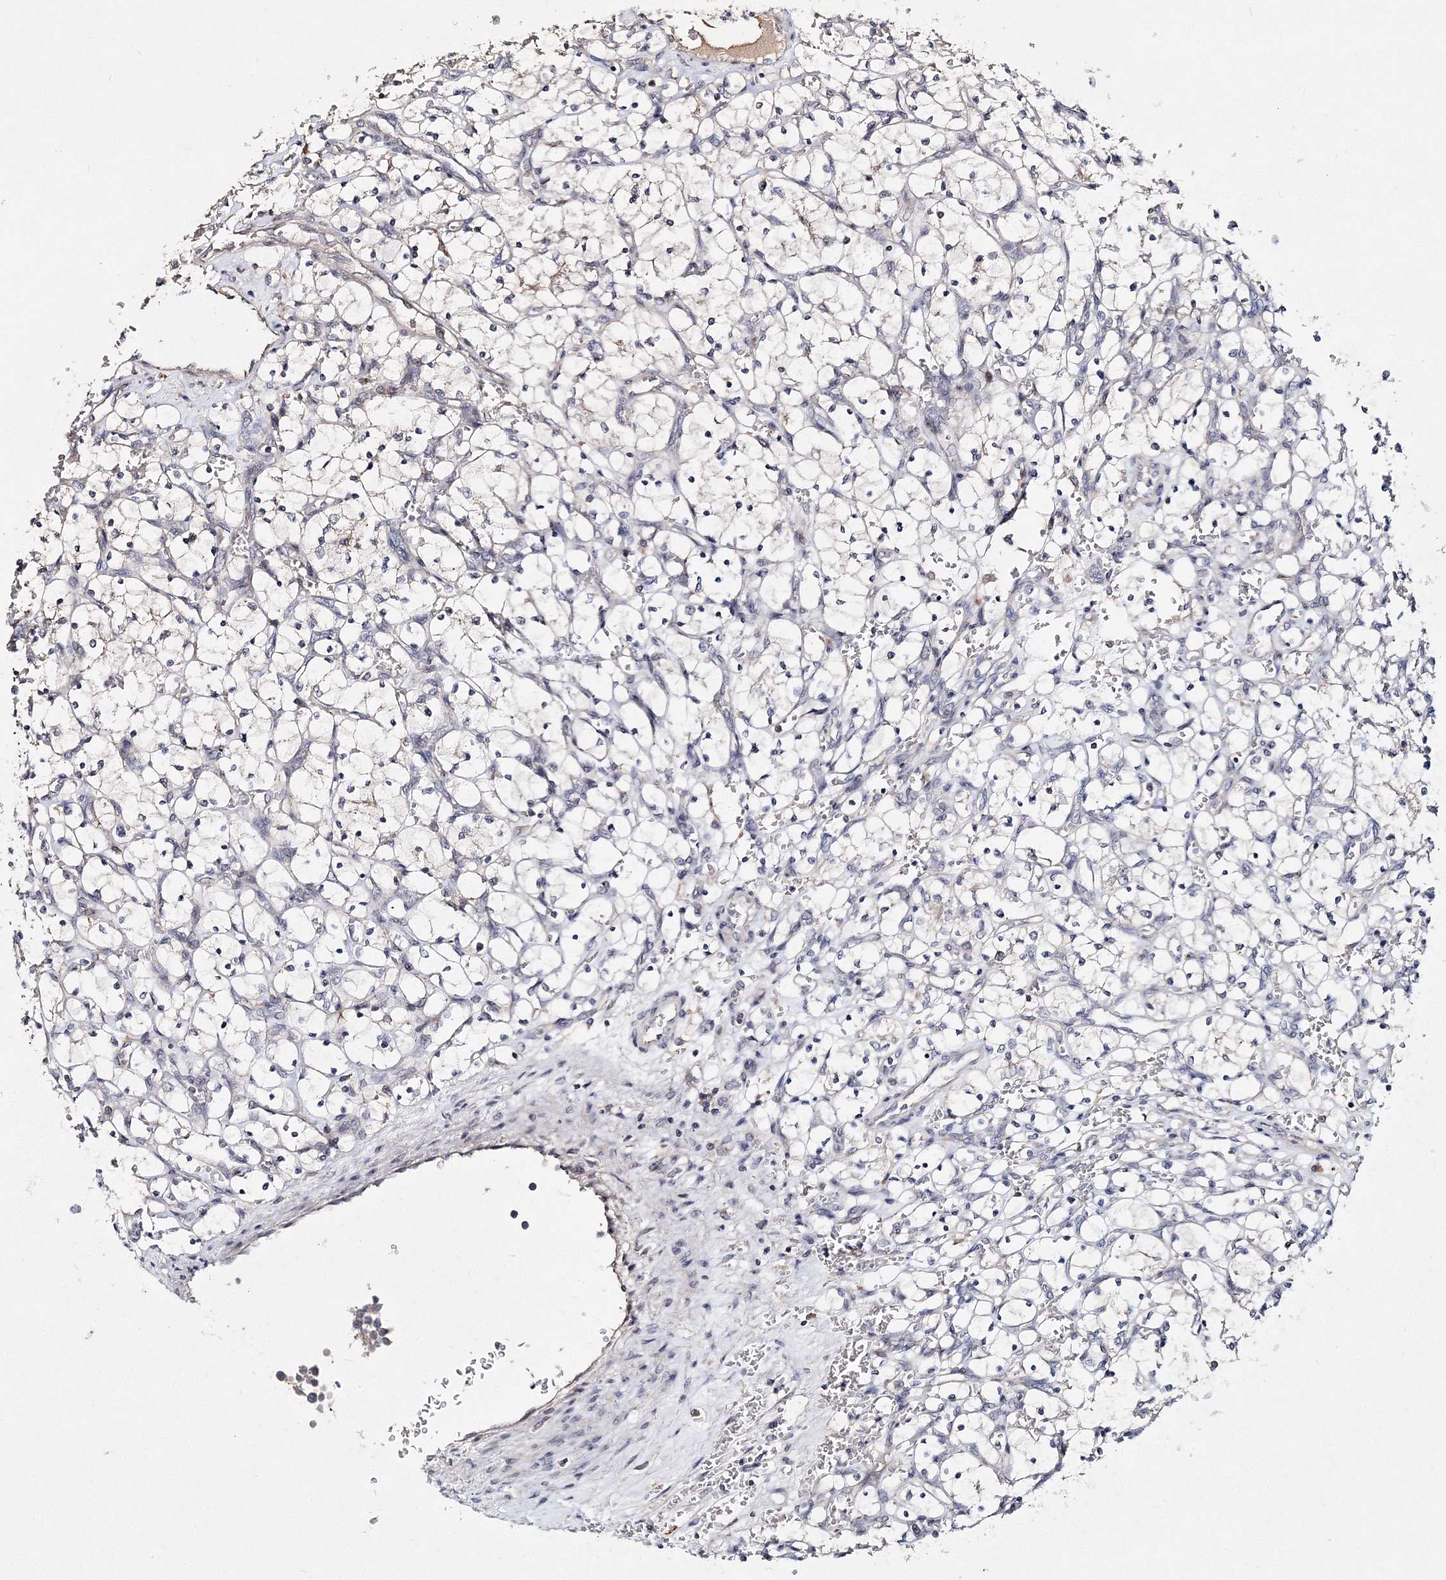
{"staining": {"intensity": "negative", "quantity": "none", "location": "none"}, "tissue": "renal cancer", "cell_type": "Tumor cells", "image_type": "cancer", "snomed": [{"axis": "morphology", "description": "Adenocarcinoma, NOS"}, {"axis": "topography", "description": "Kidney"}], "caption": "This micrograph is of renal cancer (adenocarcinoma) stained with immunohistochemistry (IHC) to label a protein in brown with the nuclei are counter-stained blue. There is no staining in tumor cells.", "gene": "GJB5", "patient": {"sex": "female", "age": 69}}